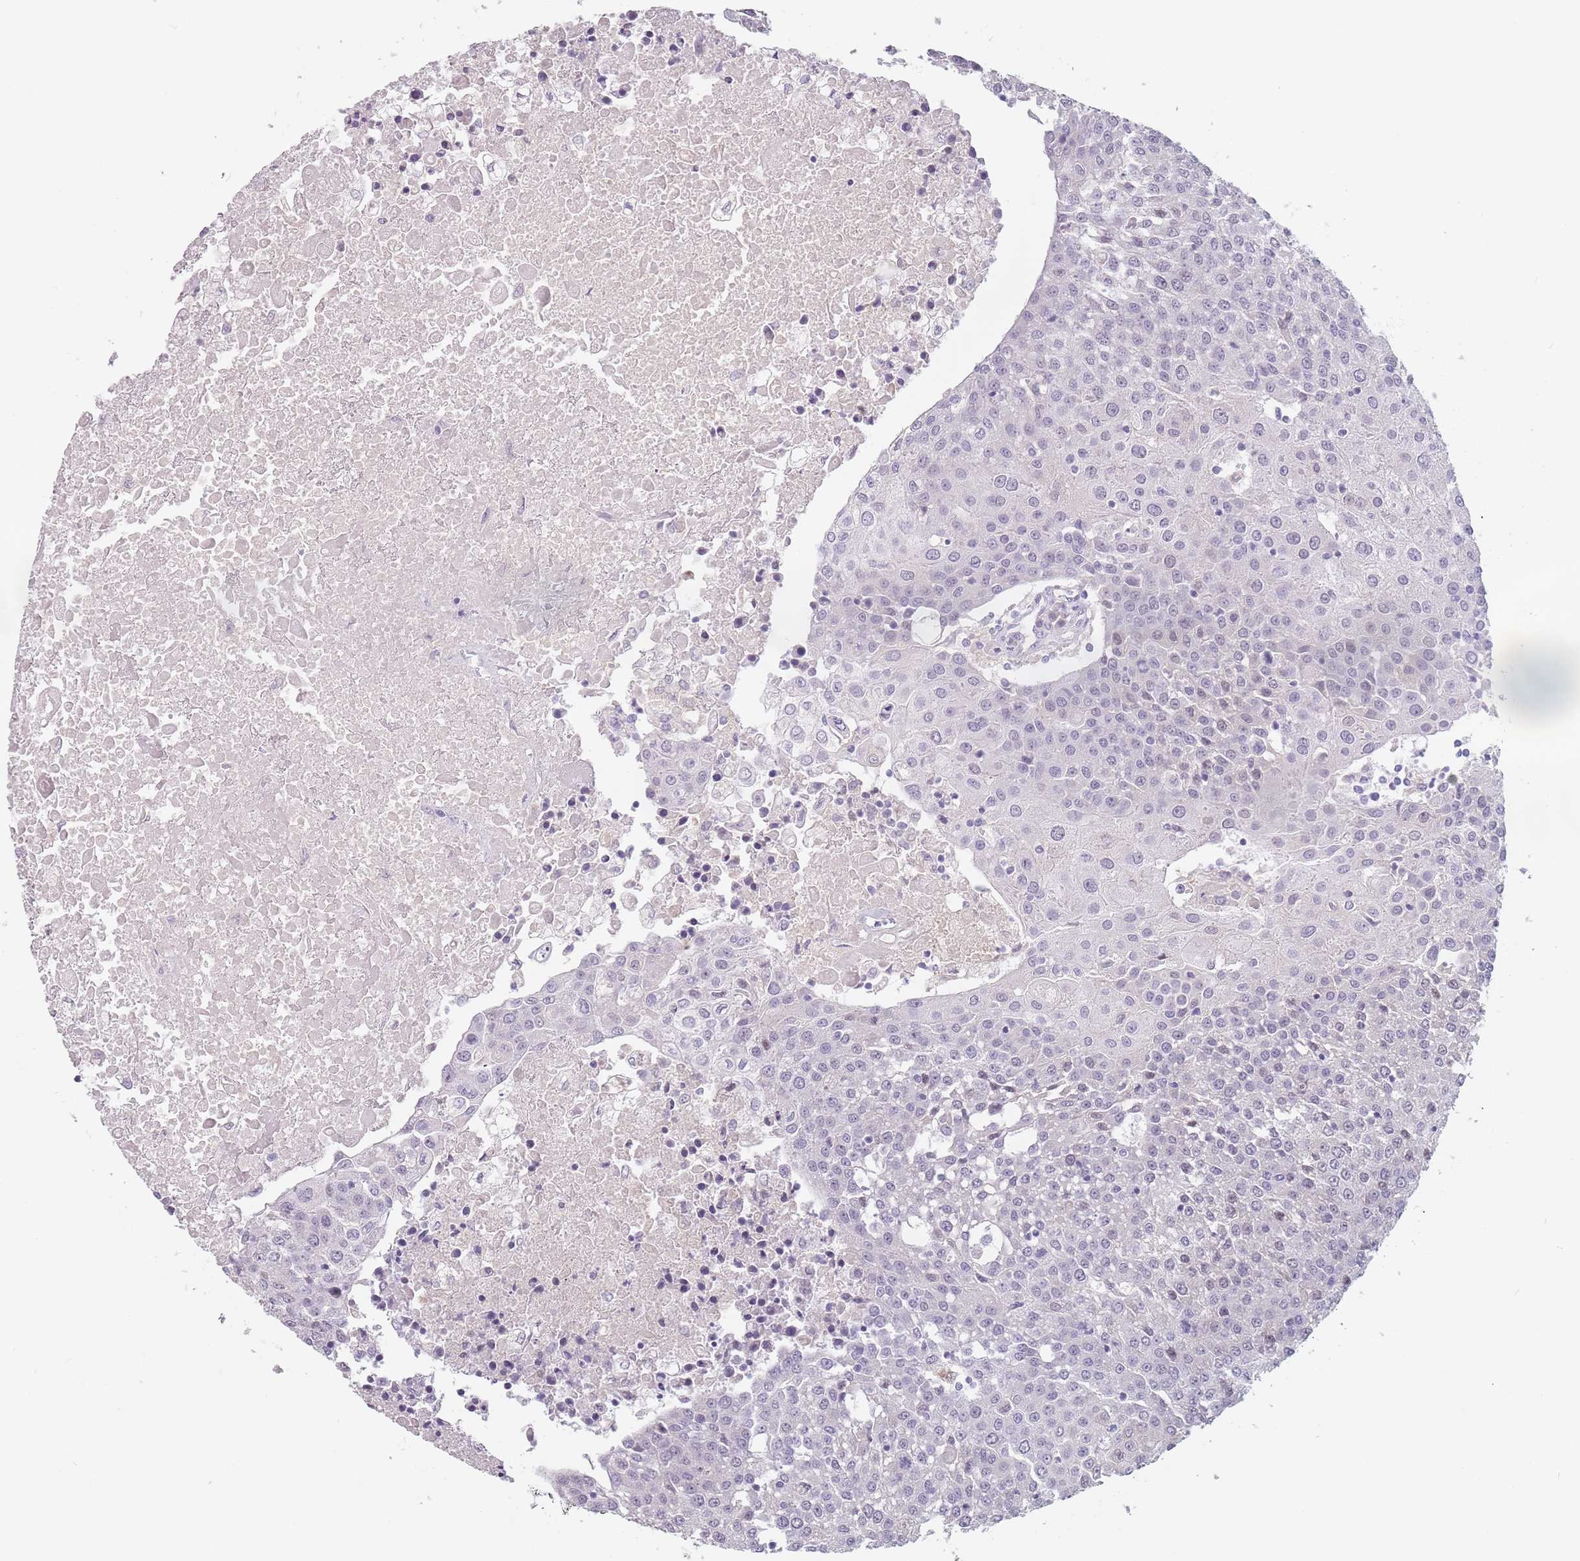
{"staining": {"intensity": "negative", "quantity": "none", "location": "none"}, "tissue": "urothelial cancer", "cell_type": "Tumor cells", "image_type": "cancer", "snomed": [{"axis": "morphology", "description": "Urothelial carcinoma, High grade"}, {"axis": "topography", "description": "Urinary bladder"}], "caption": "There is no significant positivity in tumor cells of urothelial cancer.", "gene": "CEP19", "patient": {"sex": "female", "age": 85}}